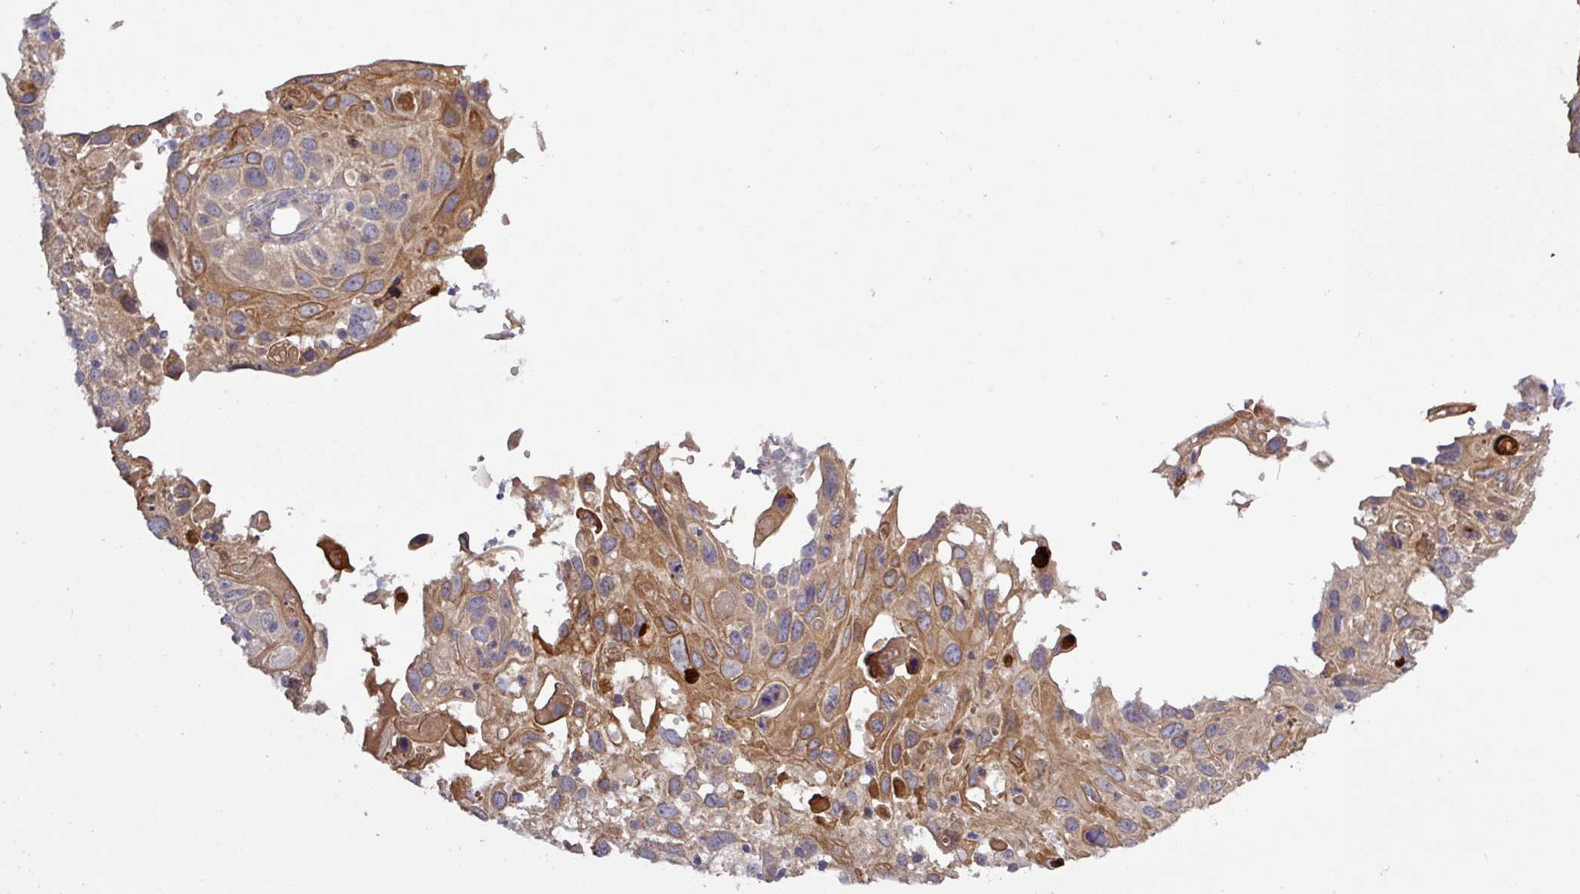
{"staining": {"intensity": "moderate", "quantity": ">75%", "location": "cytoplasmic/membranous"}, "tissue": "cervical cancer", "cell_type": "Tumor cells", "image_type": "cancer", "snomed": [{"axis": "morphology", "description": "Squamous cell carcinoma, NOS"}, {"axis": "topography", "description": "Cervix"}], "caption": "DAB (3,3'-diaminobenzidine) immunohistochemical staining of cervical cancer (squamous cell carcinoma) reveals moderate cytoplasmic/membranous protein staining in approximately >75% of tumor cells. The protein of interest is shown in brown color, while the nuclei are stained blue.", "gene": "TMEM62", "patient": {"sex": "female", "age": 70}}